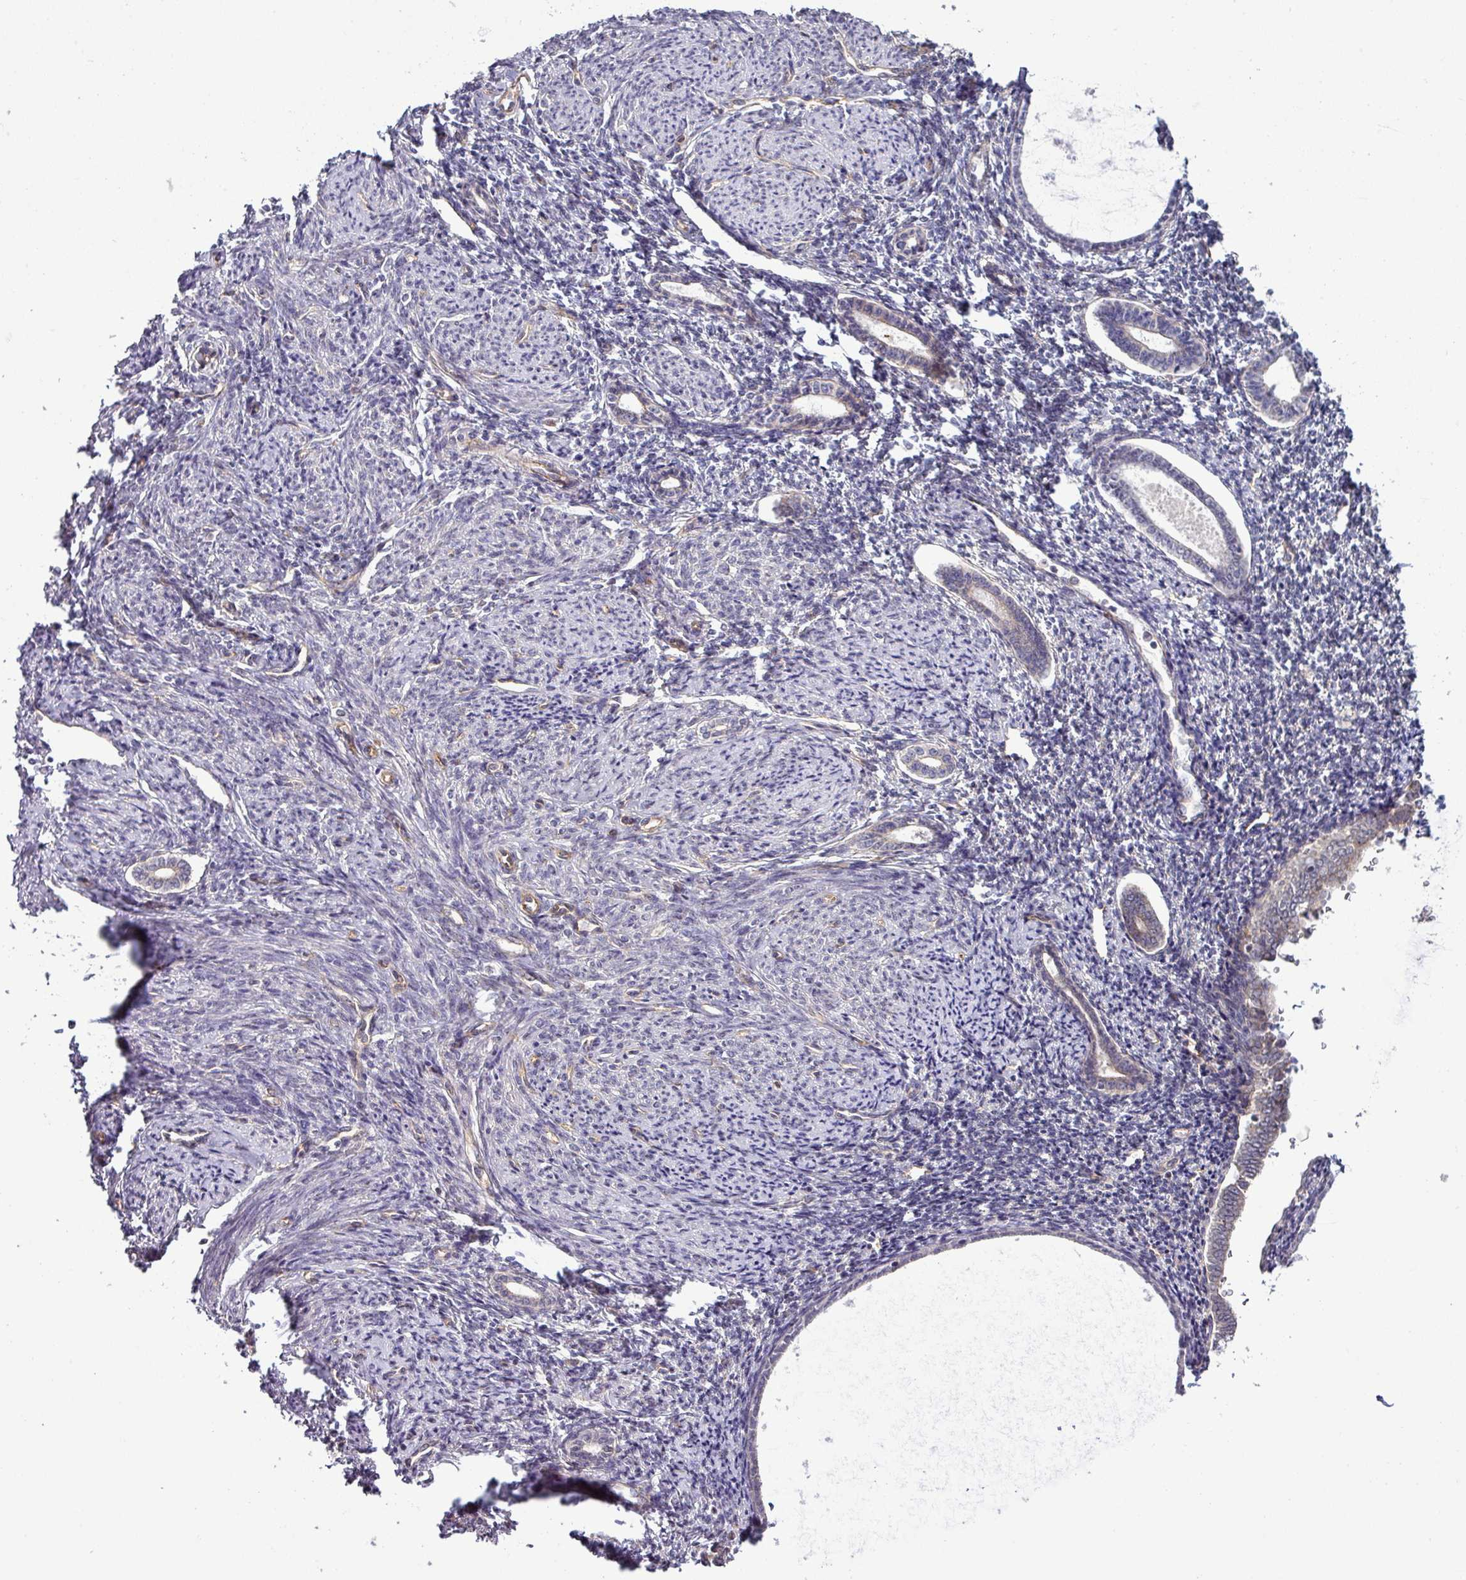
{"staining": {"intensity": "moderate", "quantity": "25%-75%", "location": "cytoplasmic/membranous"}, "tissue": "endometrium", "cell_type": "Cells in endometrial stroma", "image_type": "normal", "snomed": [{"axis": "morphology", "description": "Normal tissue, NOS"}, {"axis": "topography", "description": "Endometrium"}], "caption": "The immunohistochemical stain shows moderate cytoplasmic/membranous staining in cells in endometrial stroma of benign endometrium.", "gene": "TIMMDC1", "patient": {"sex": "female", "age": 63}}